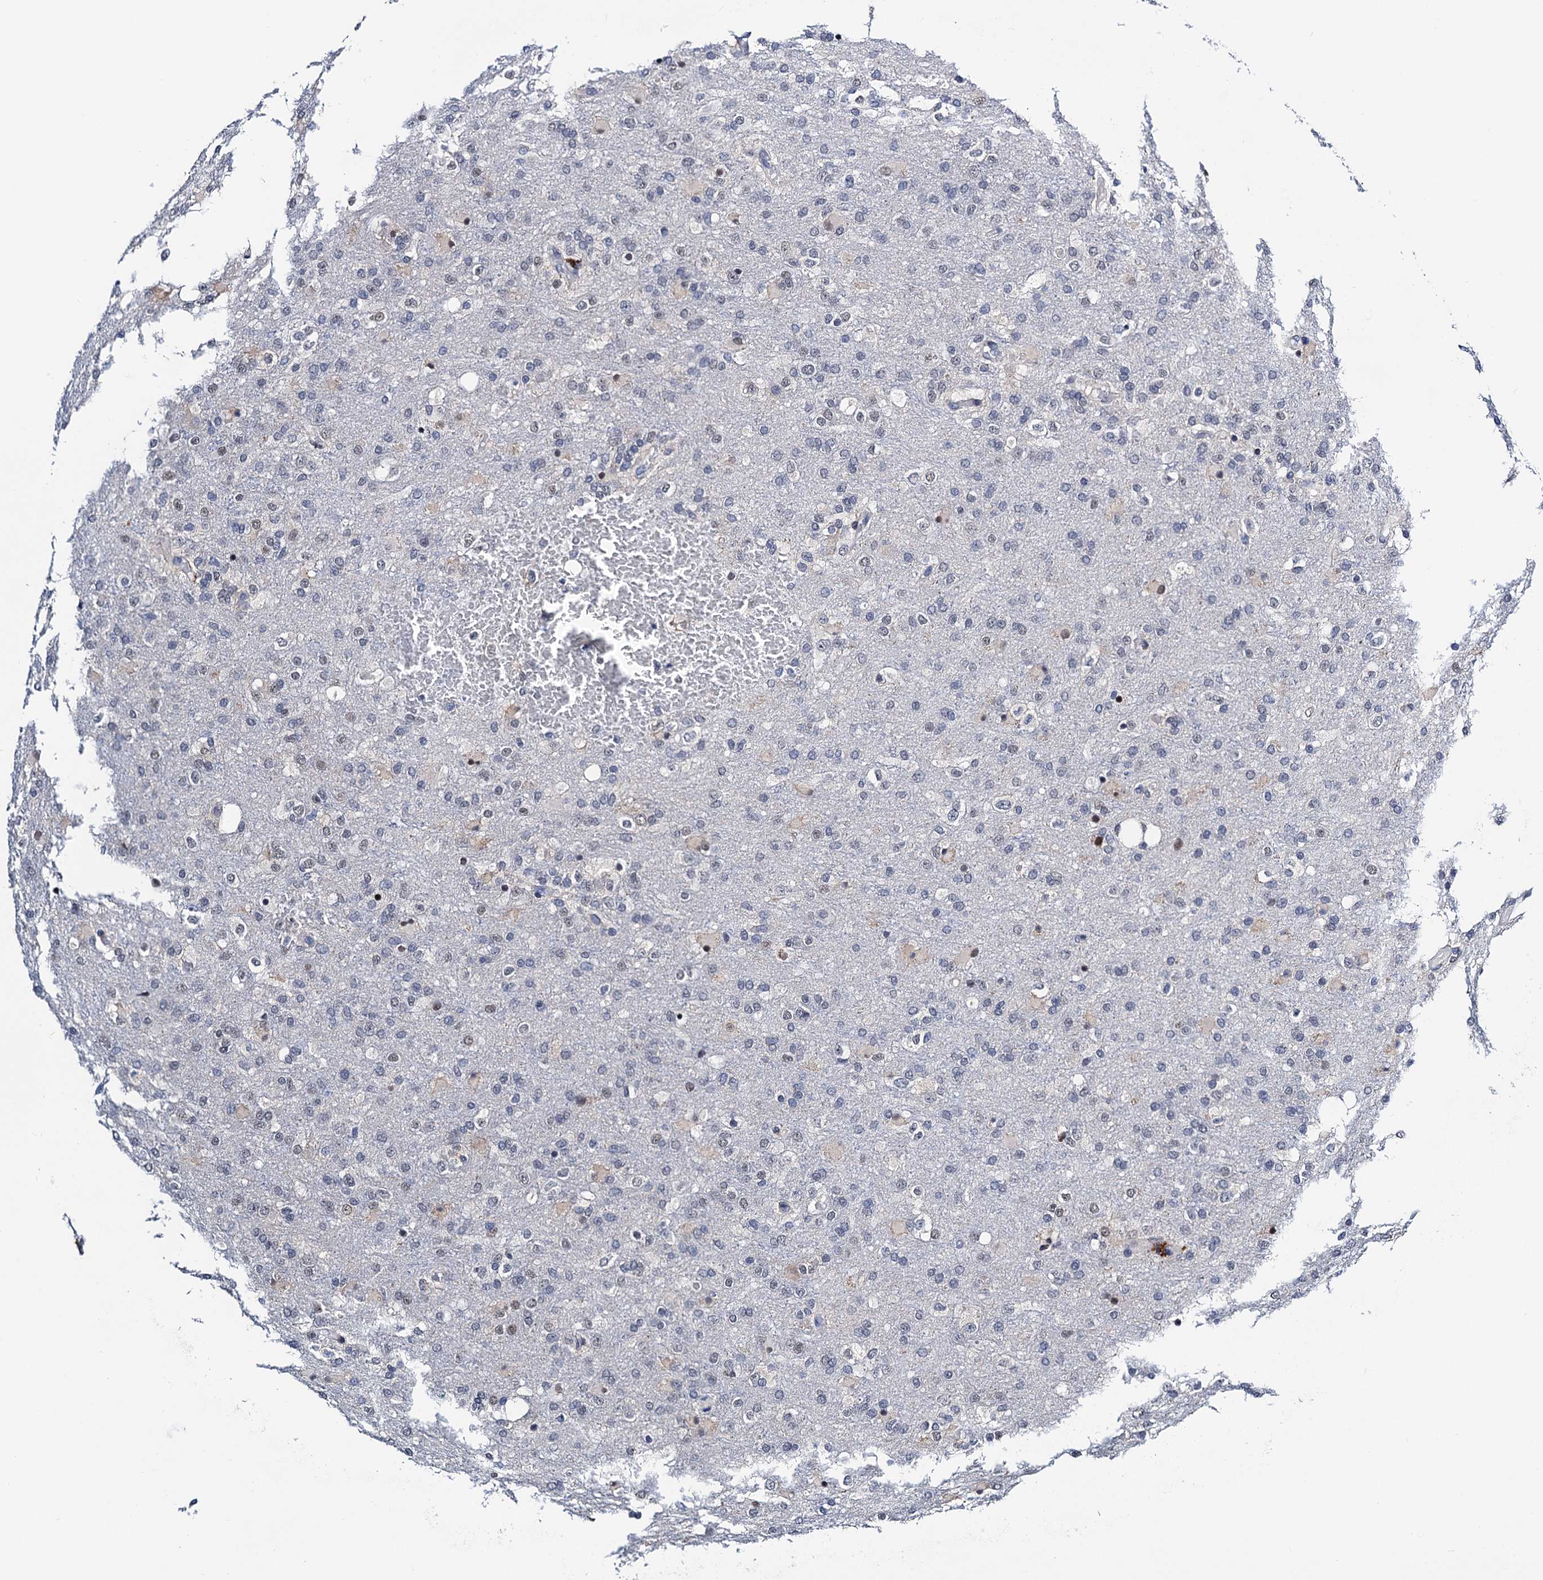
{"staining": {"intensity": "weak", "quantity": "<25%", "location": "nuclear"}, "tissue": "glioma", "cell_type": "Tumor cells", "image_type": "cancer", "snomed": [{"axis": "morphology", "description": "Glioma, malignant, High grade"}, {"axis": "topography", "description": "Brain"}], "caption": "Micrograph shows no significant protein staining in tumor cells of malignant glioma (high-grade).", "gene": "SLC7A10", "patient": {"sex": "female", "age": 74}}